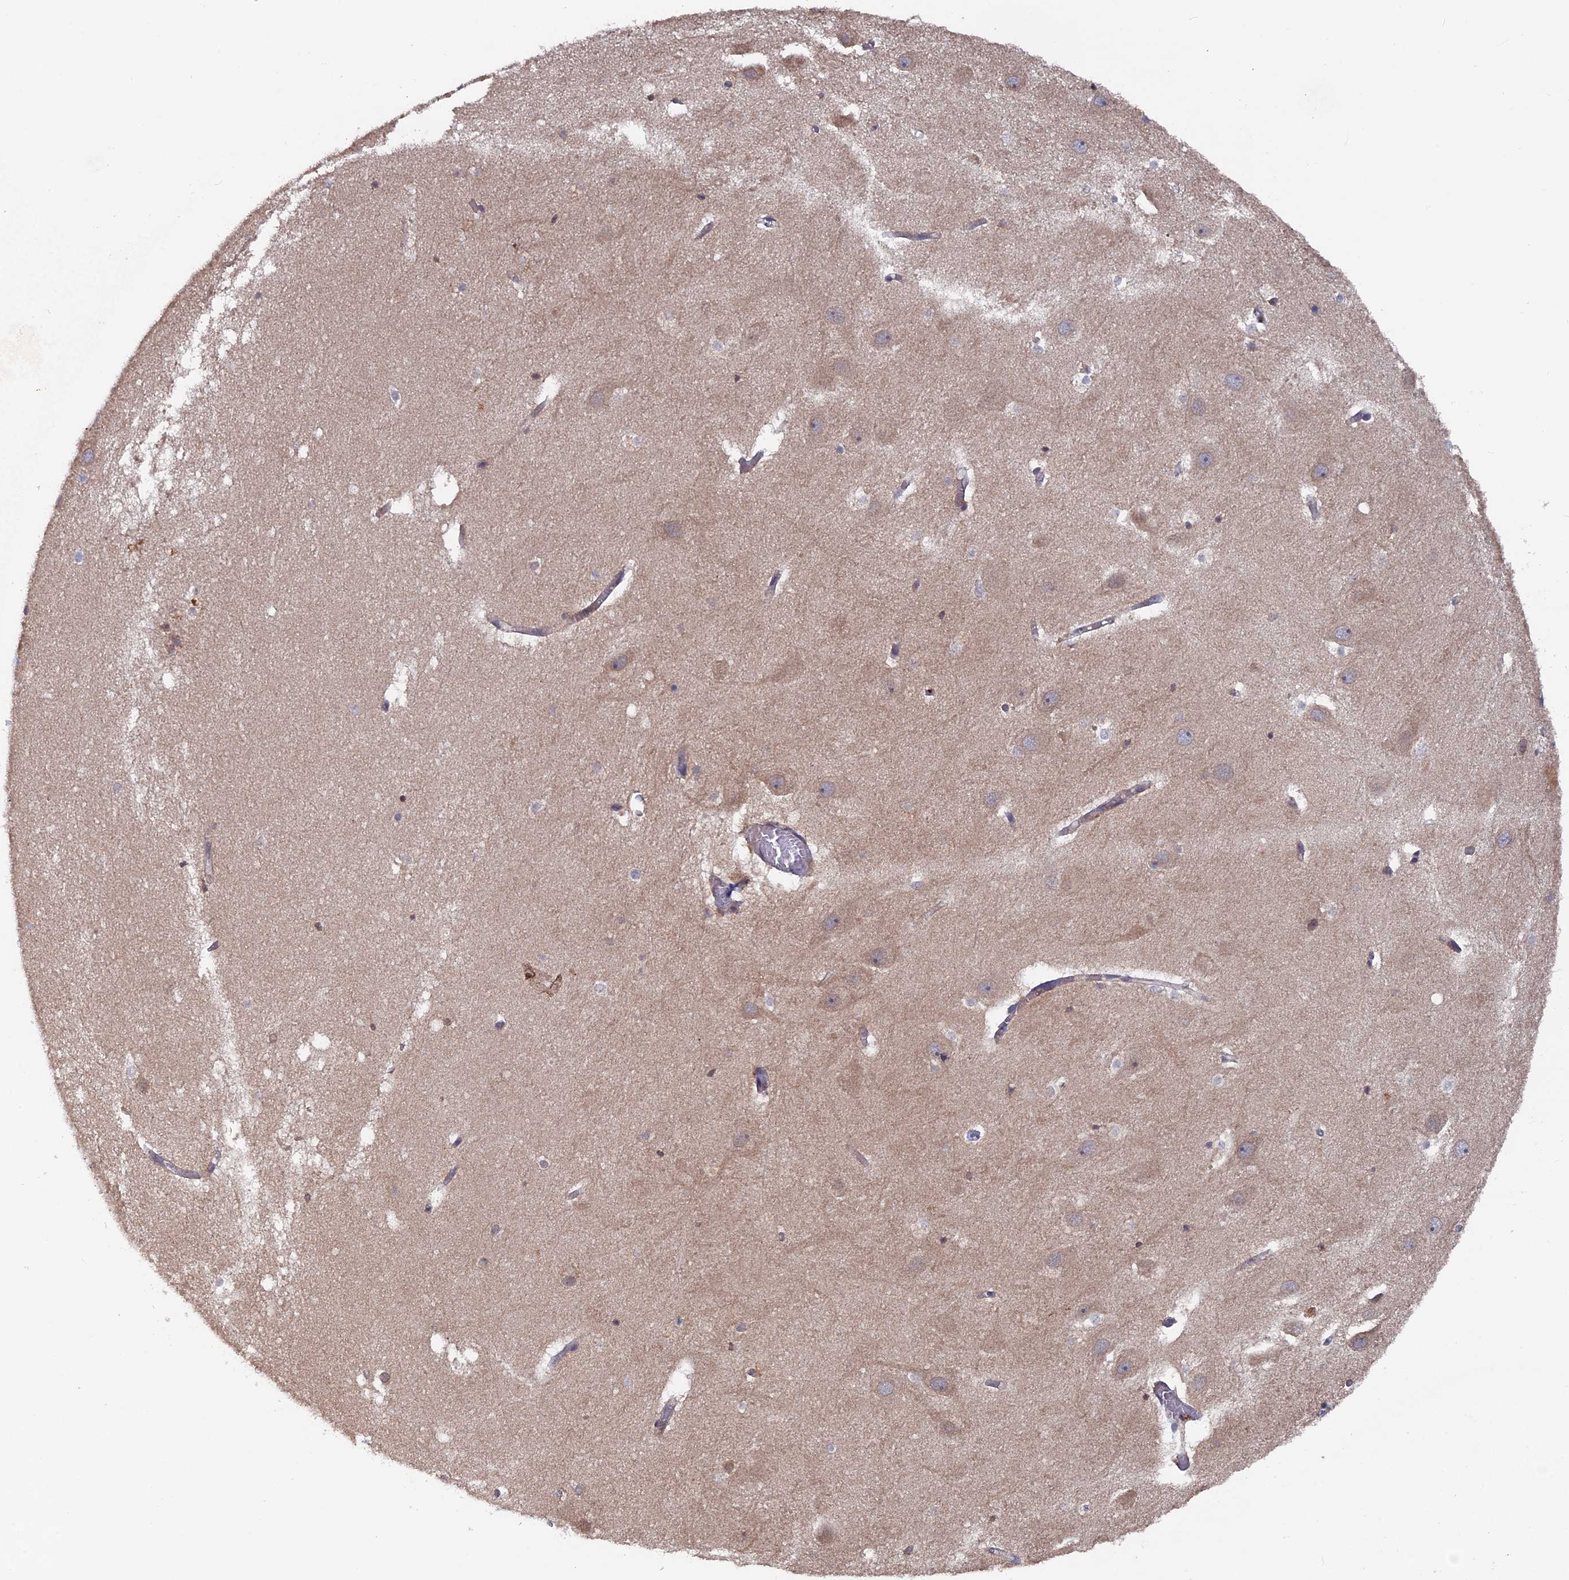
{"staining": {"intensity": "weak", "quantity": "<25%", "location": "cytoplasmic/membranous"}, "tissue": "hippocampus", "cell_type": "Glial cells", "image_type": "normal", "snomed": [{"axis": "morphology", "description": "Normal tissue, NOS"}, {"axis": "topography", "description": "Hippocampus"}], "caption": "Immunohistochemistry (IHC) micrograph of benign human hippocampus stained for a protein (brown), which demonstrates no staining in glial cells.", "gene": "TMC5", "patient": {"sex": "female", "age": 52}}